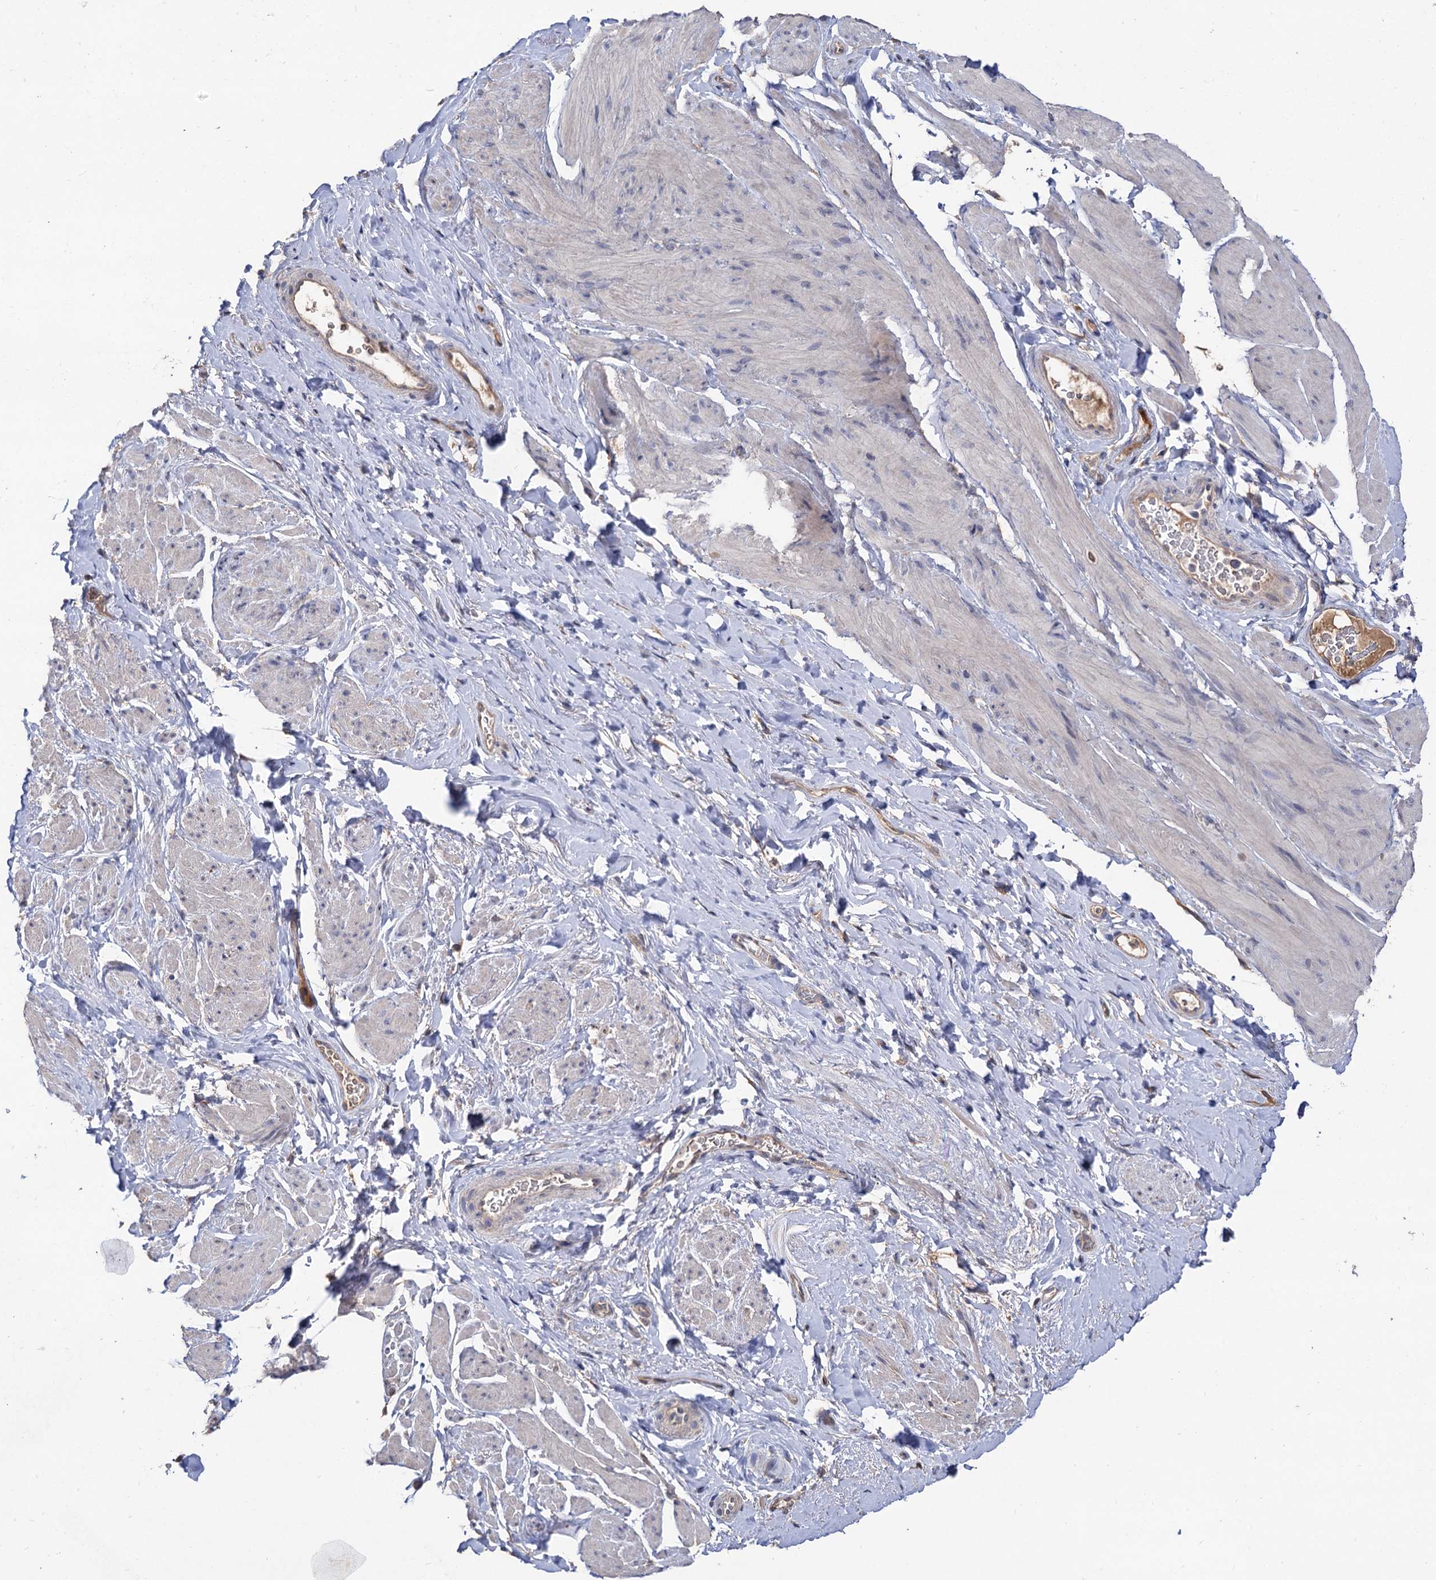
{"staining": {"intensity": "negative", "quantity": "none", "location": "none"}, "tissue": "smooth muscle", "cell_type": "Smooth muscle cells", "image_type": "normal", "snomed": [{"axis": "morphology", "description": "Normal tissue, NOS"}, {"axis": "topography", "description": "Smooth muscle"}, {"axis": "topography", "description": "Peripheral nerve tissue"}], "caption": "High magnification brightfield microscopy of benign smooth muscle stained with DAB (3,3'-diaminobenzidine) (brown) and counterstained with hematoxylin (blue): smooth muscle cells show no significant expression.", "gene": "NUDCD2", "patient": {"sex": "male", "age": 69}}